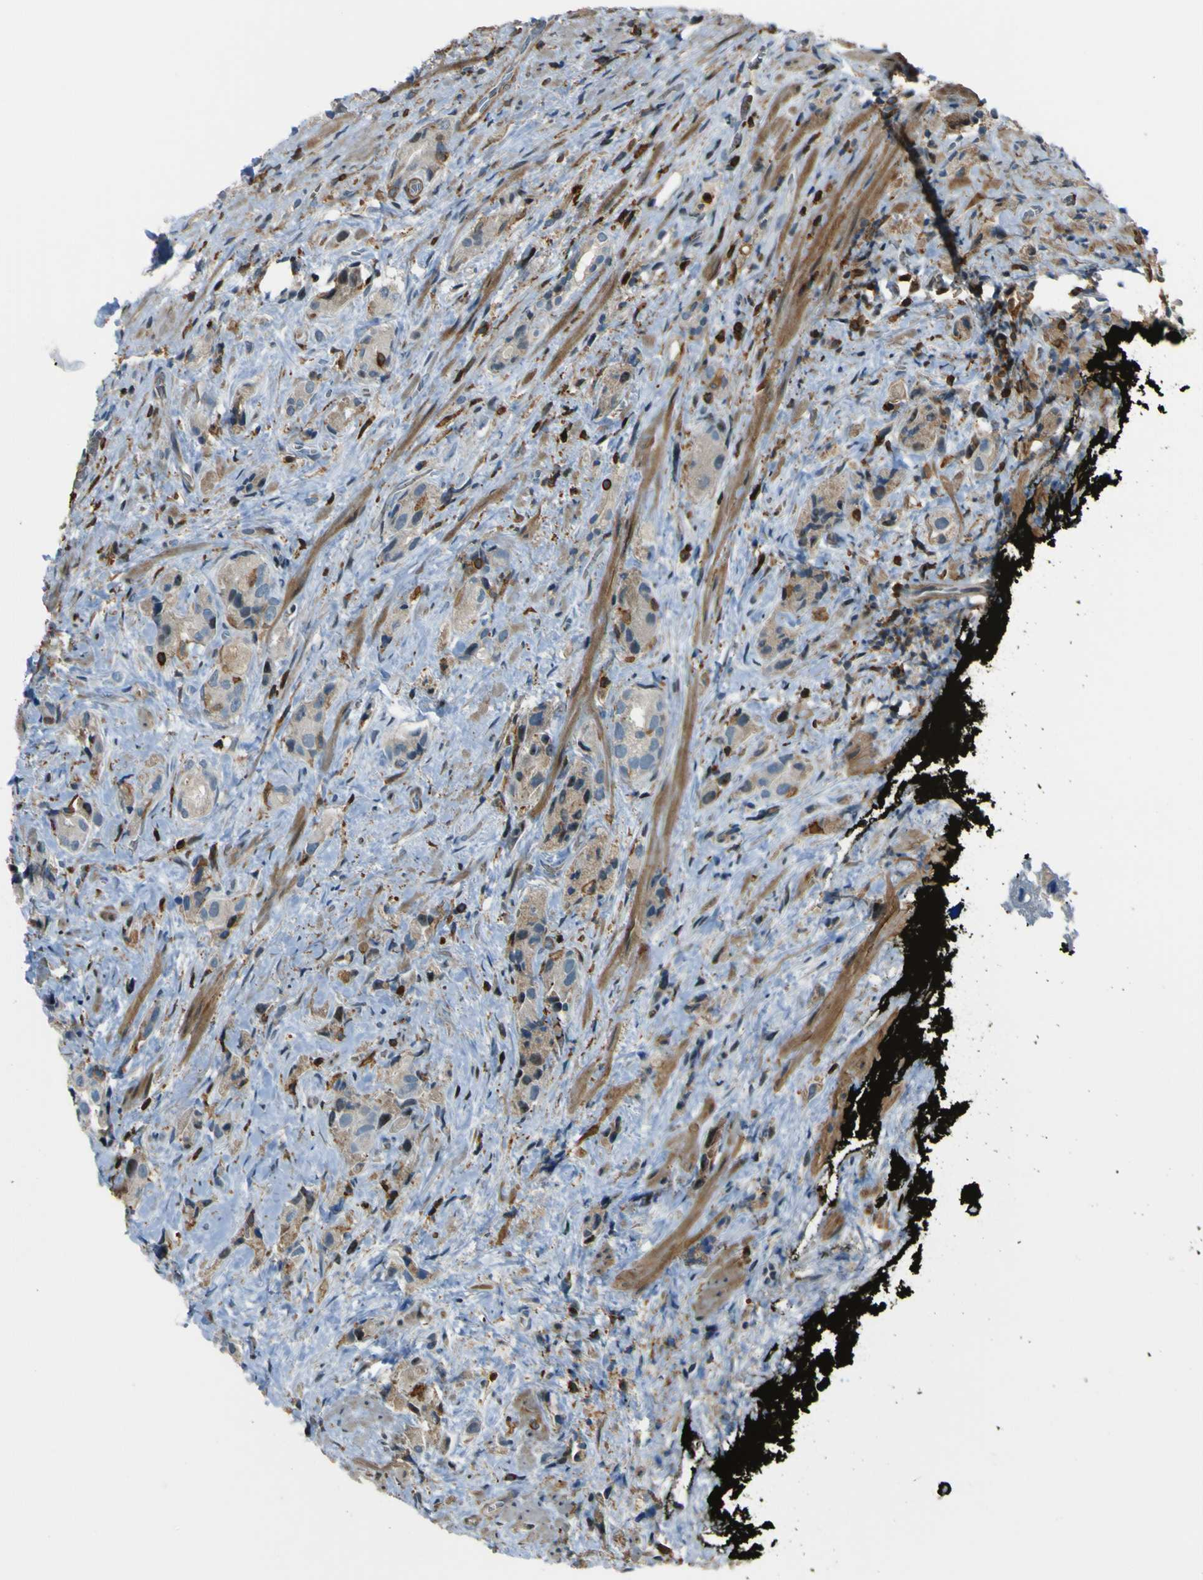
{"staining": {"intensity": "weak", "quantity": ">75%", "location": "cytoplasmic/membranous"}, "tissue": "prostate cancer", "cell_type": "Tumor cells", "image_type": "cancer", "snomed": [{"axis": "morphology", "description": "Adenocarcinoma, High grade"}, {"axis": "topography", "description": "Prostate"}], "caption": "Weak cytoplasmic/membranous expression for a protein is appreciated in approximately >75% of tumor cells of prostate cancer (adenocarcinoma (high-grade)) using IHC.", "gene": "PCDHB5", "patient": {"sex": "male", "age": 71}}